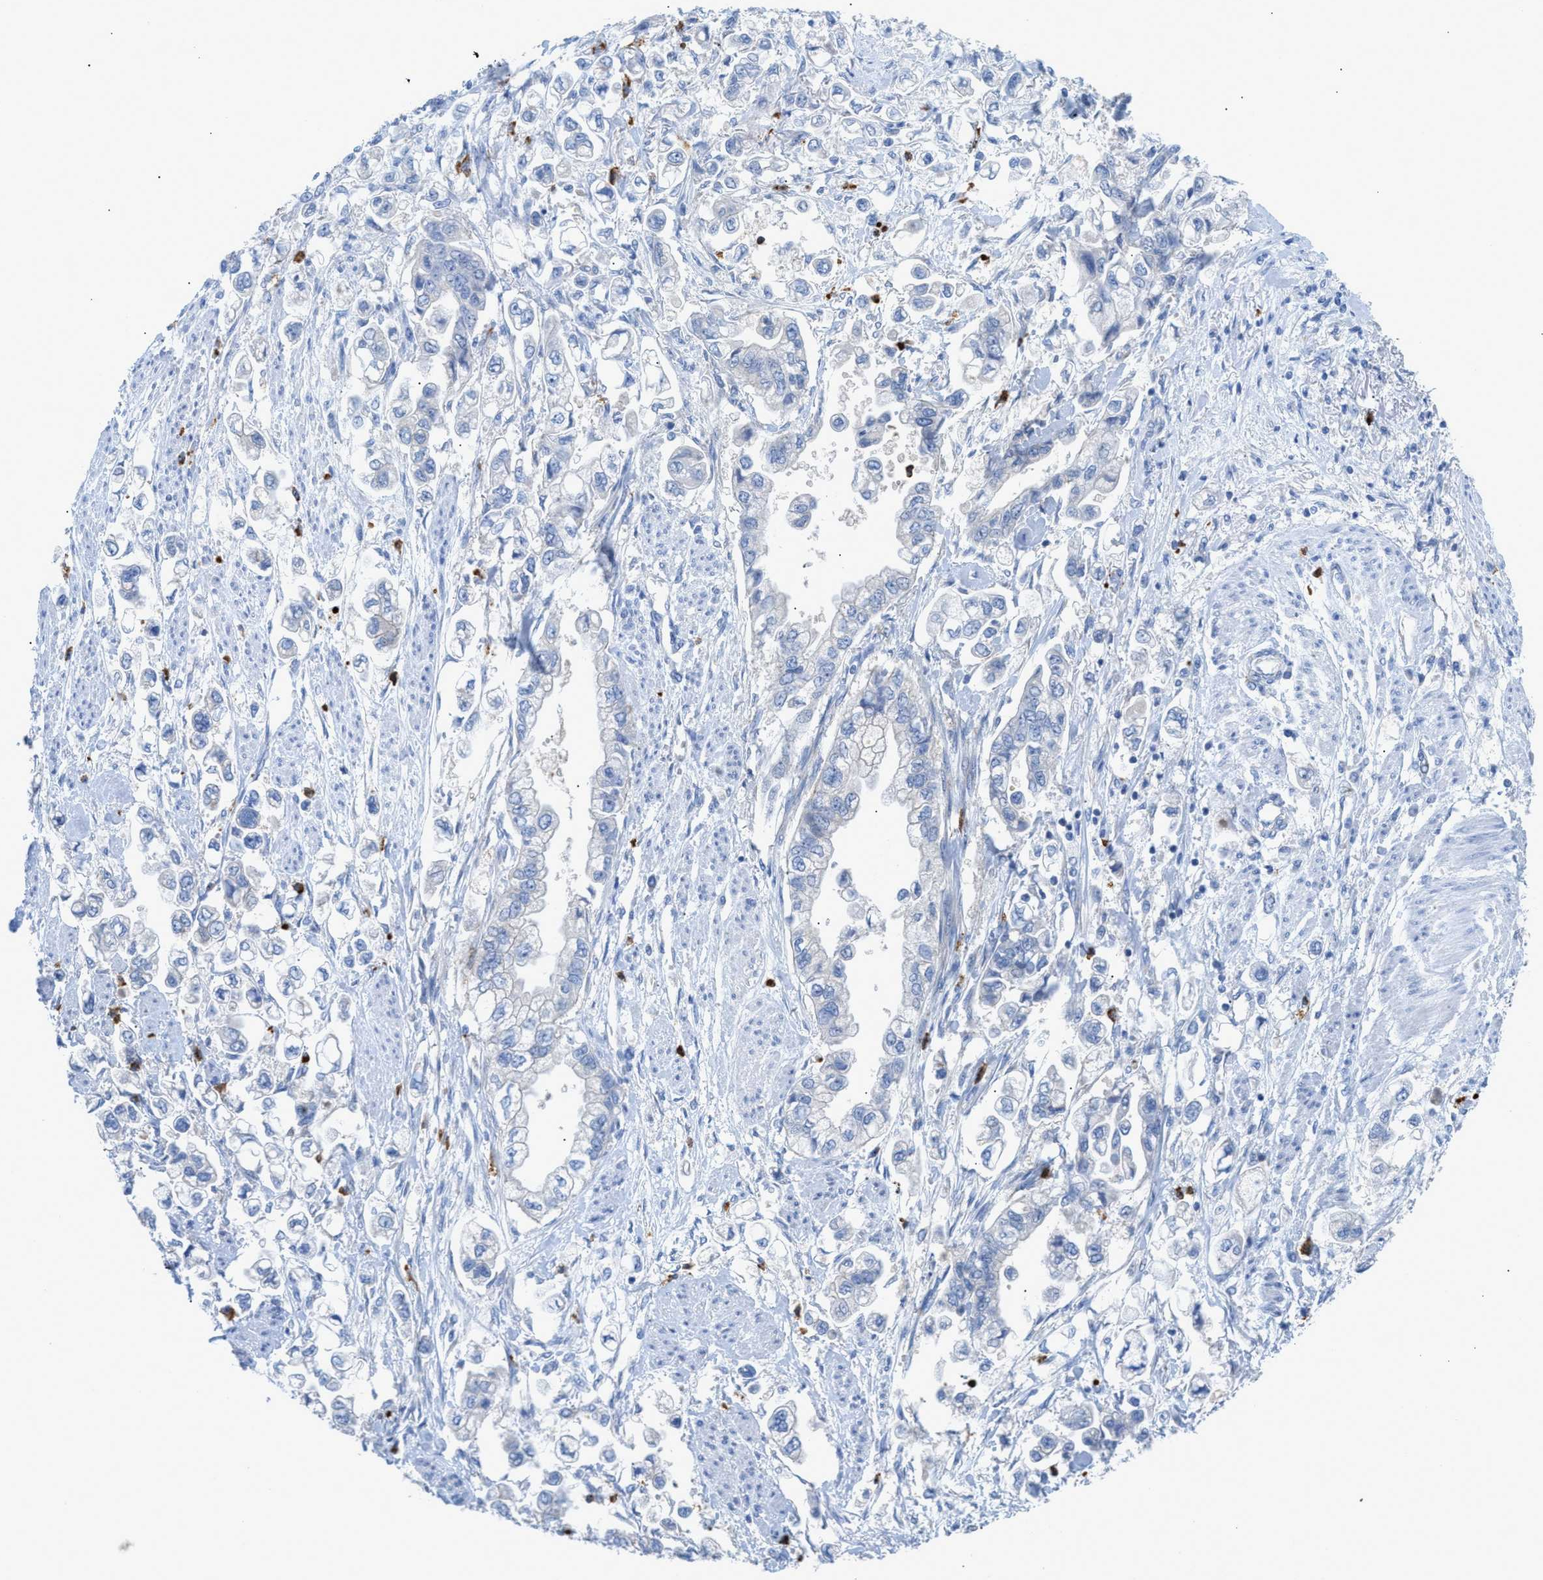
{"staining": {"intensity": "negative", "quantity": "none", "location": "none"}, "tissue": "stomach cancer", "cell_type": "Tumor cells", "image_type": "cancer", "snomed": [{"axis": "morphology", "description": "Normal tissue, NOS"}, {"axis": "morphology", "description": "Adenocarcinoma, NOS"}, {"axis": "topography", "description": "Stomach"}], "caption": "DAB immunohistochemical staining of human stomach adenocarcinoma displays no significant expression in tumor cells.", "gene": "CMTM1", "patient": {"sex": "male", "age": 62}}